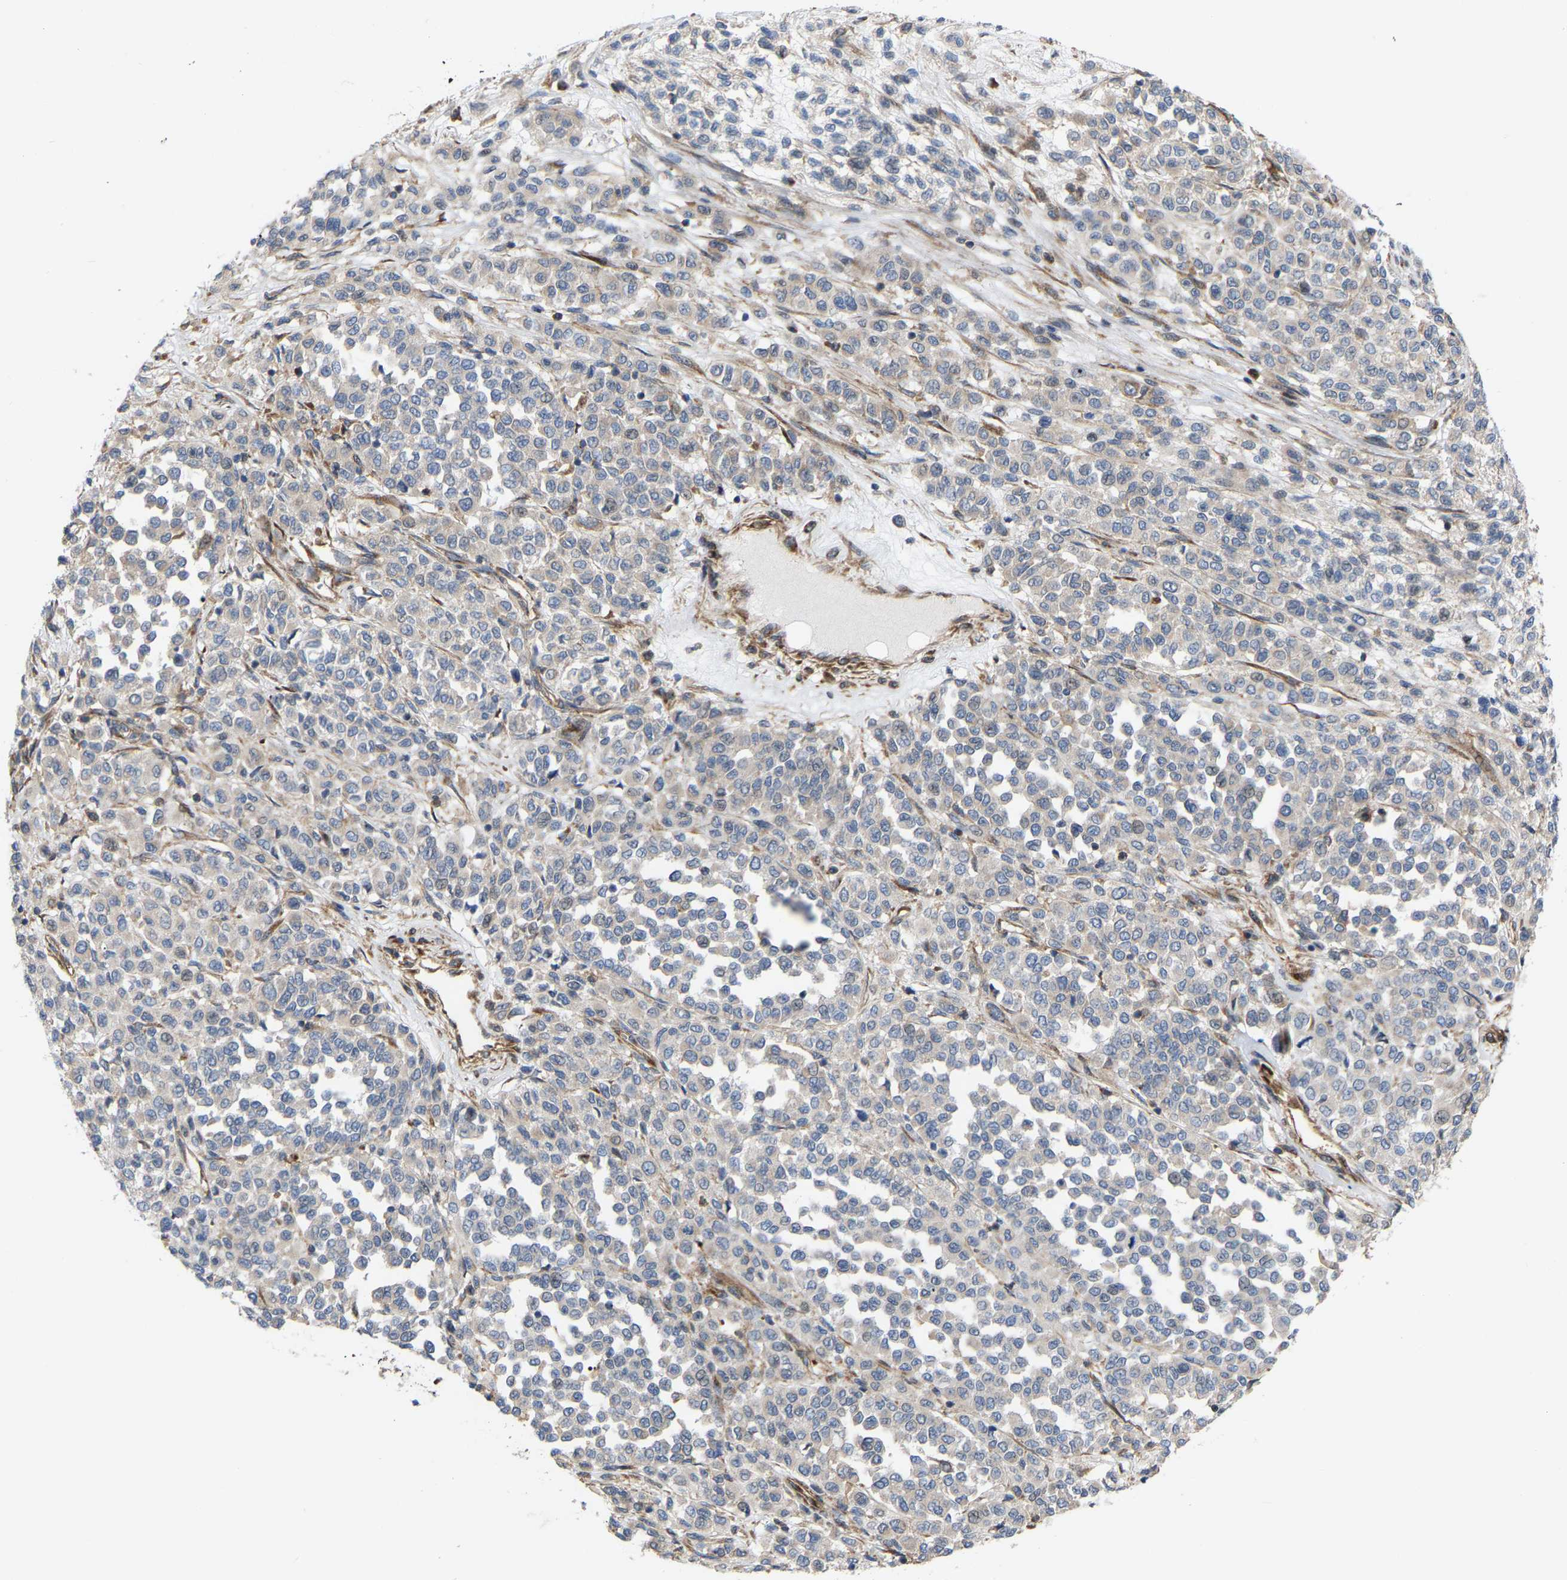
{"staining": {"intensity": "negative", "quantity": "none", "location": "none"}, "tissue": "melanoma", "cell_type": "Tumor cells", "image_type": "cancer", "snomed": [{"axis": "morphology", "description": "Malignant melanoma, Metastatic site"}, {"axis": "topography", "description": "Pancreas"}], "caption": "Protein analysis of melanoma reveals no significant staining in tumor cells.", "gene": "TOR1B", "patient": {"sex": "female", "age": 30}}